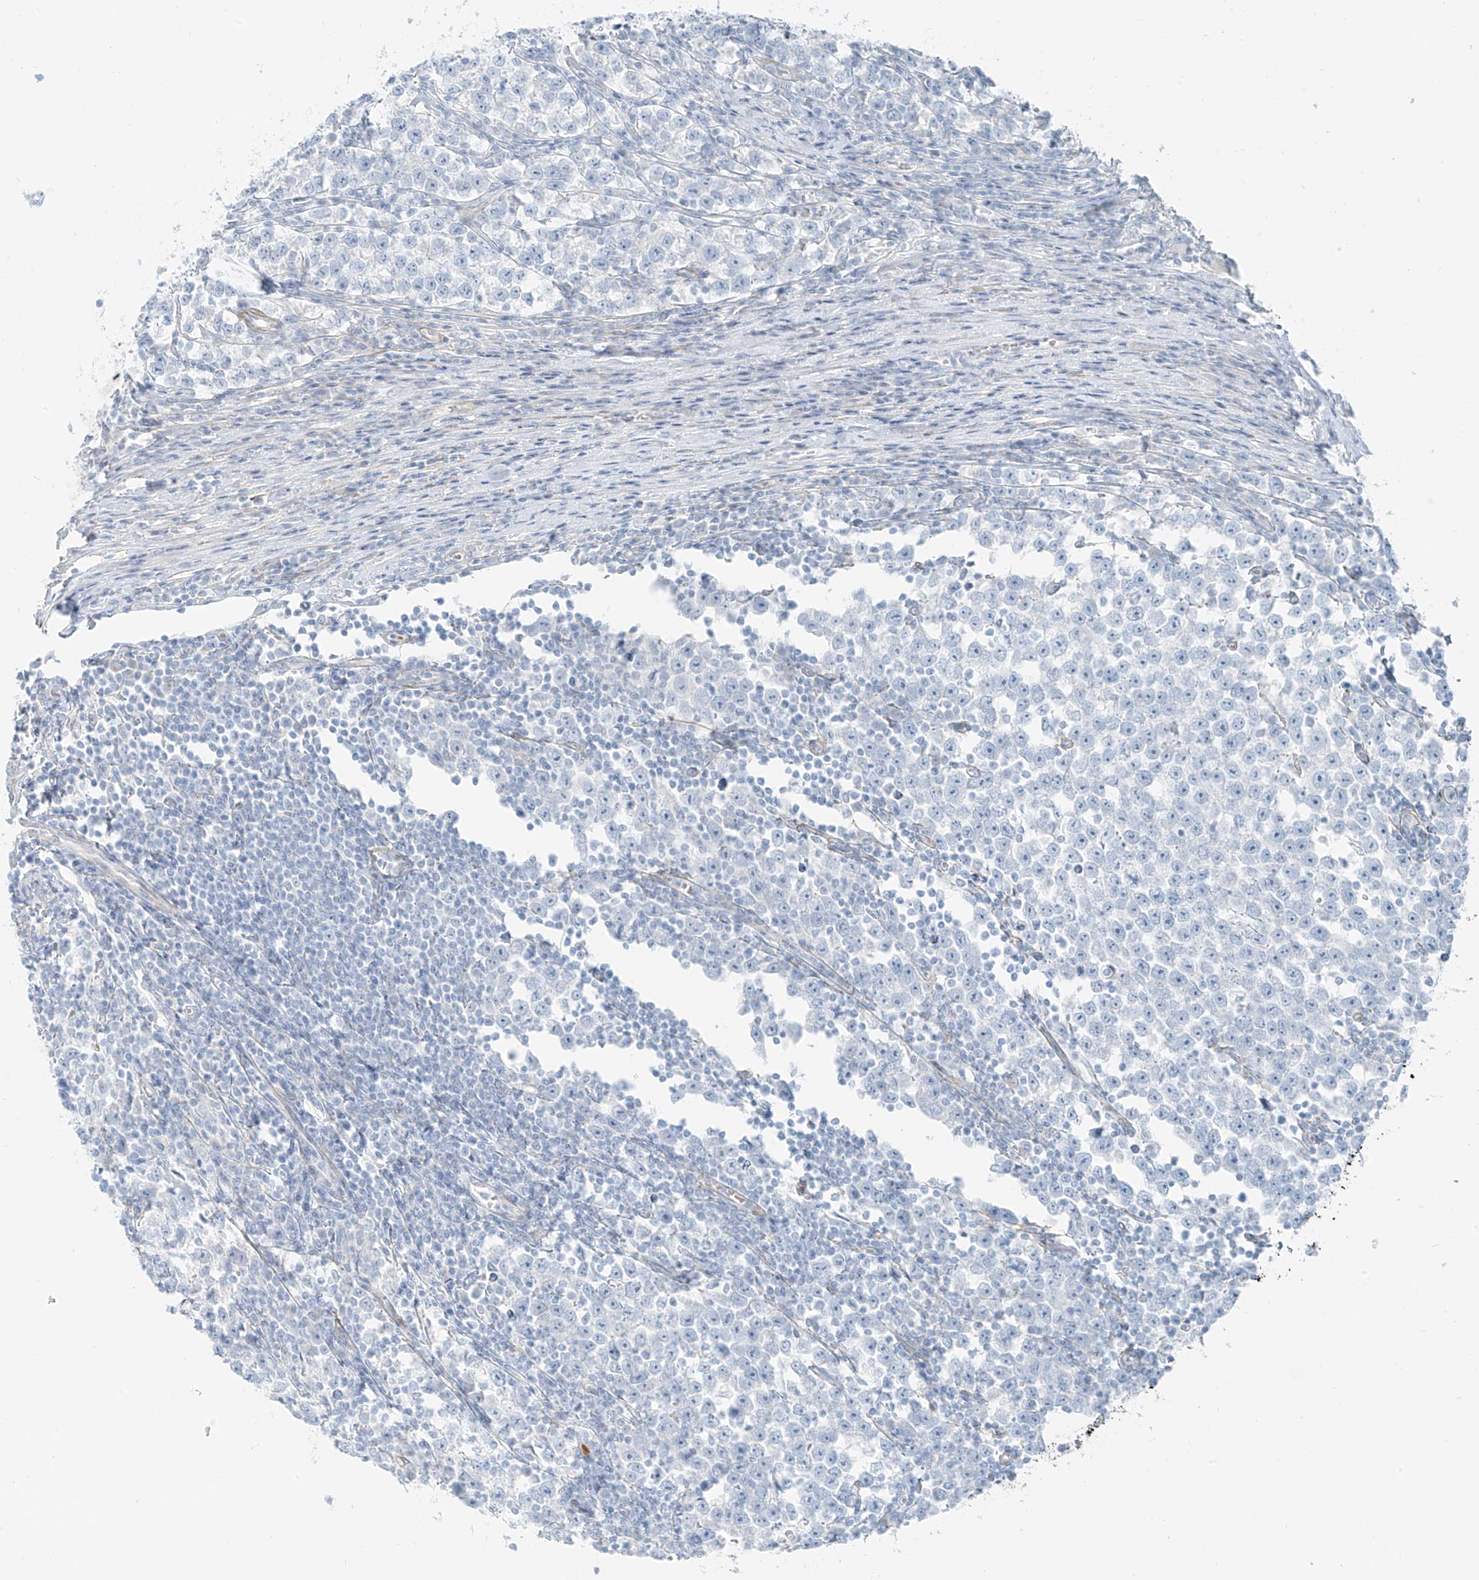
{"staining": {"intensity": "negative", "quantity": "none", "location": "none"}, "tissue": "testis cancer", "cell_type": "Tumor cells", "image_type": "cancer", "snomed": [{"axis": "morphology", "description": "Normal tissue, NOS"}, {"axis": "morphology", "description": "Seminoma, NOS"}, {"axis": "topography", "description": "Testis"}], "caption": "The immunohistochemistry (IHC) histopathology image has no significant expression in tumor cells of testis cancer (seminoma) tissue.", "gene": "SMCP", "patient": {"sex": "male", "age": 43}}